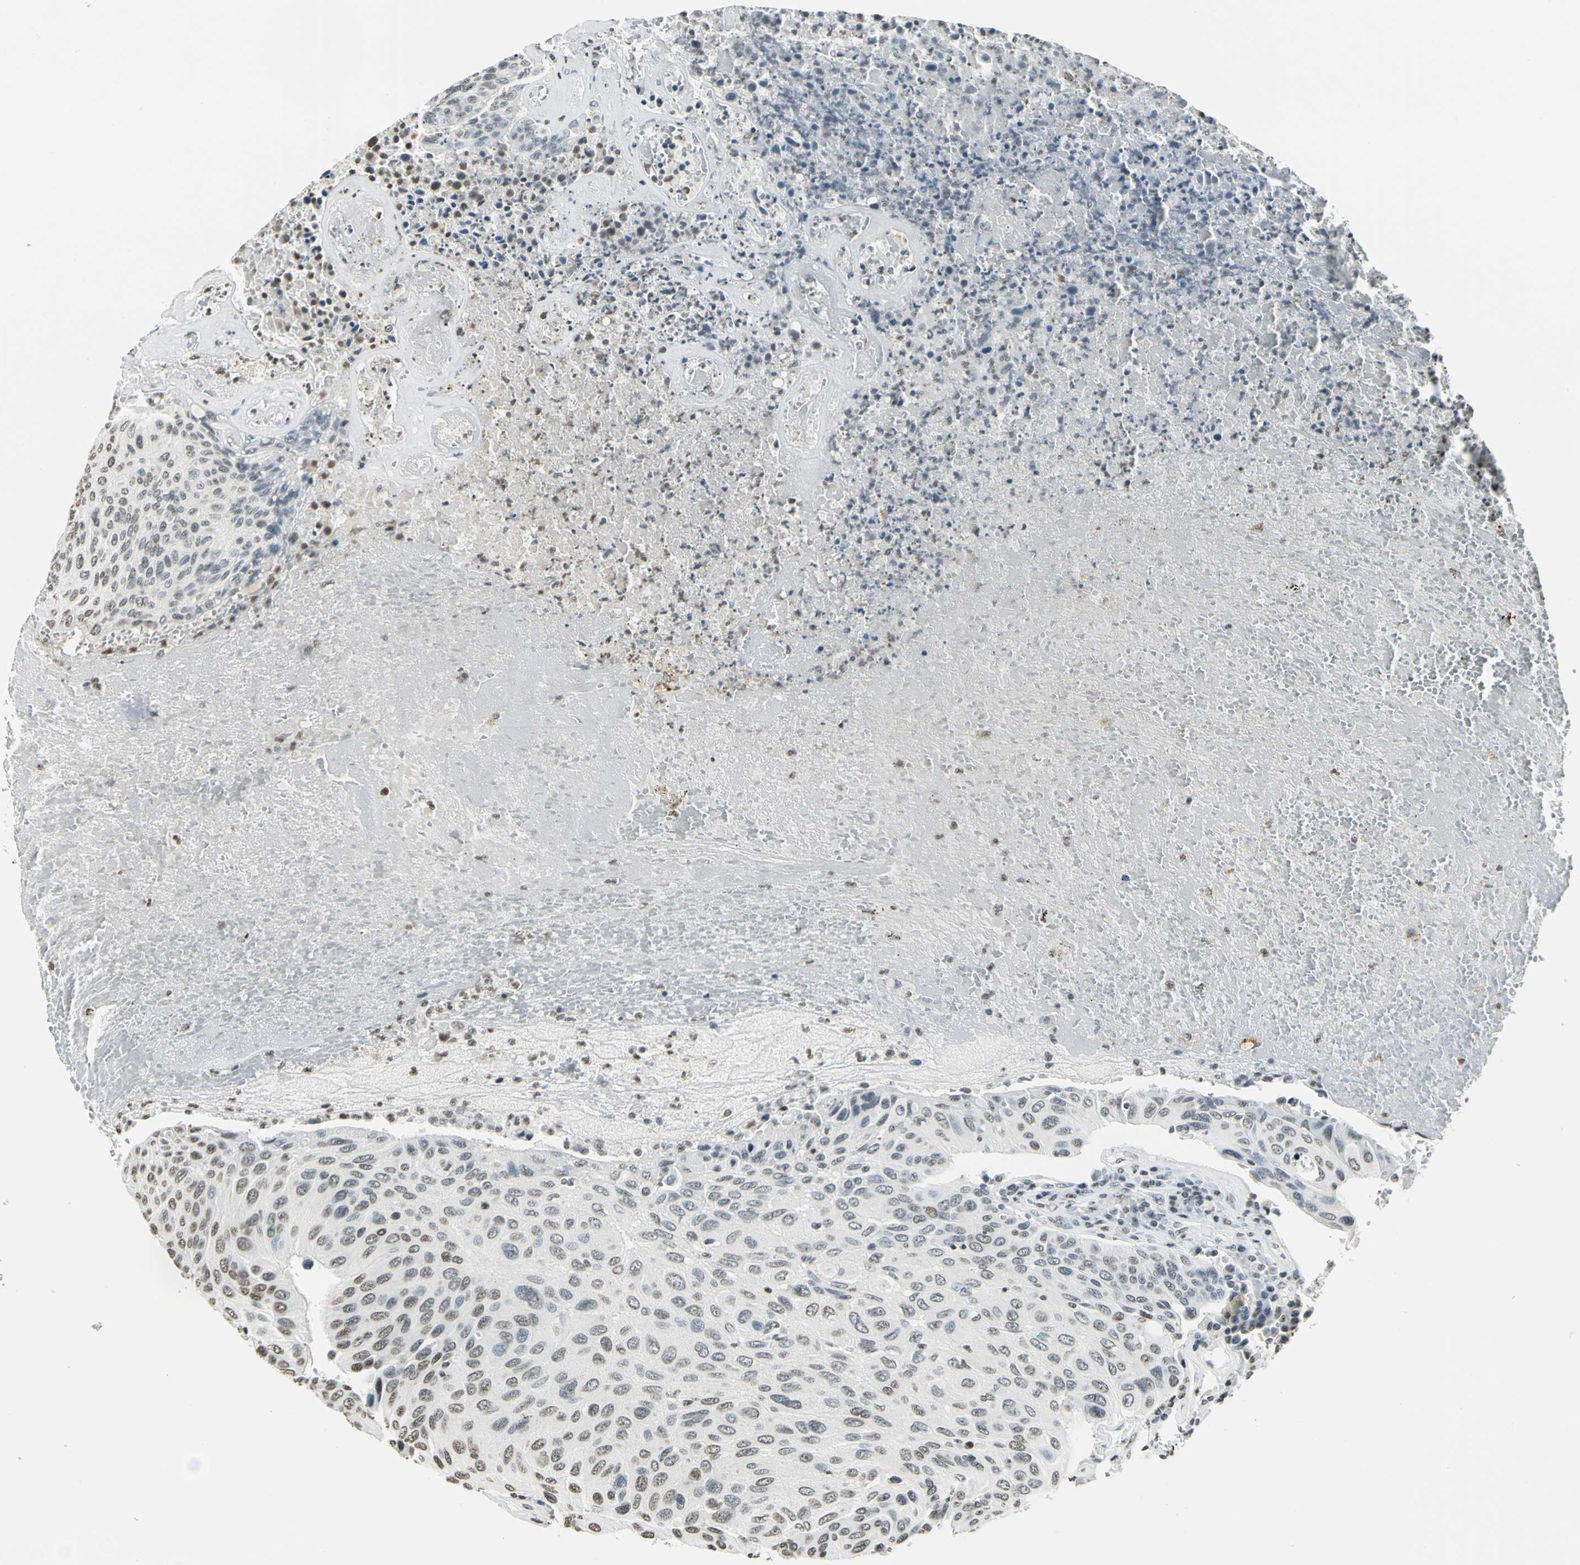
{"staining": {"intensity": "weak", "quantity": "<25%", "location": "nuclear"}, "tissue": "urothelial cancer", "cell_type": "Tumor cells", "image_type": "cancer", "snomed": [{"axis": "morphology", "description": "Urothelial carcinoma, High grade"}, {"axis": "topography", "description": "Urinary bladder"}], "caption": "There is no significant expression in tumor cells of urothelial carcinoma (high-grade). (DAB immunohistochemistry with hematoxylin counter stain).", "gene": "MCM4", "patient": {"sex": "male", "age": 66}}